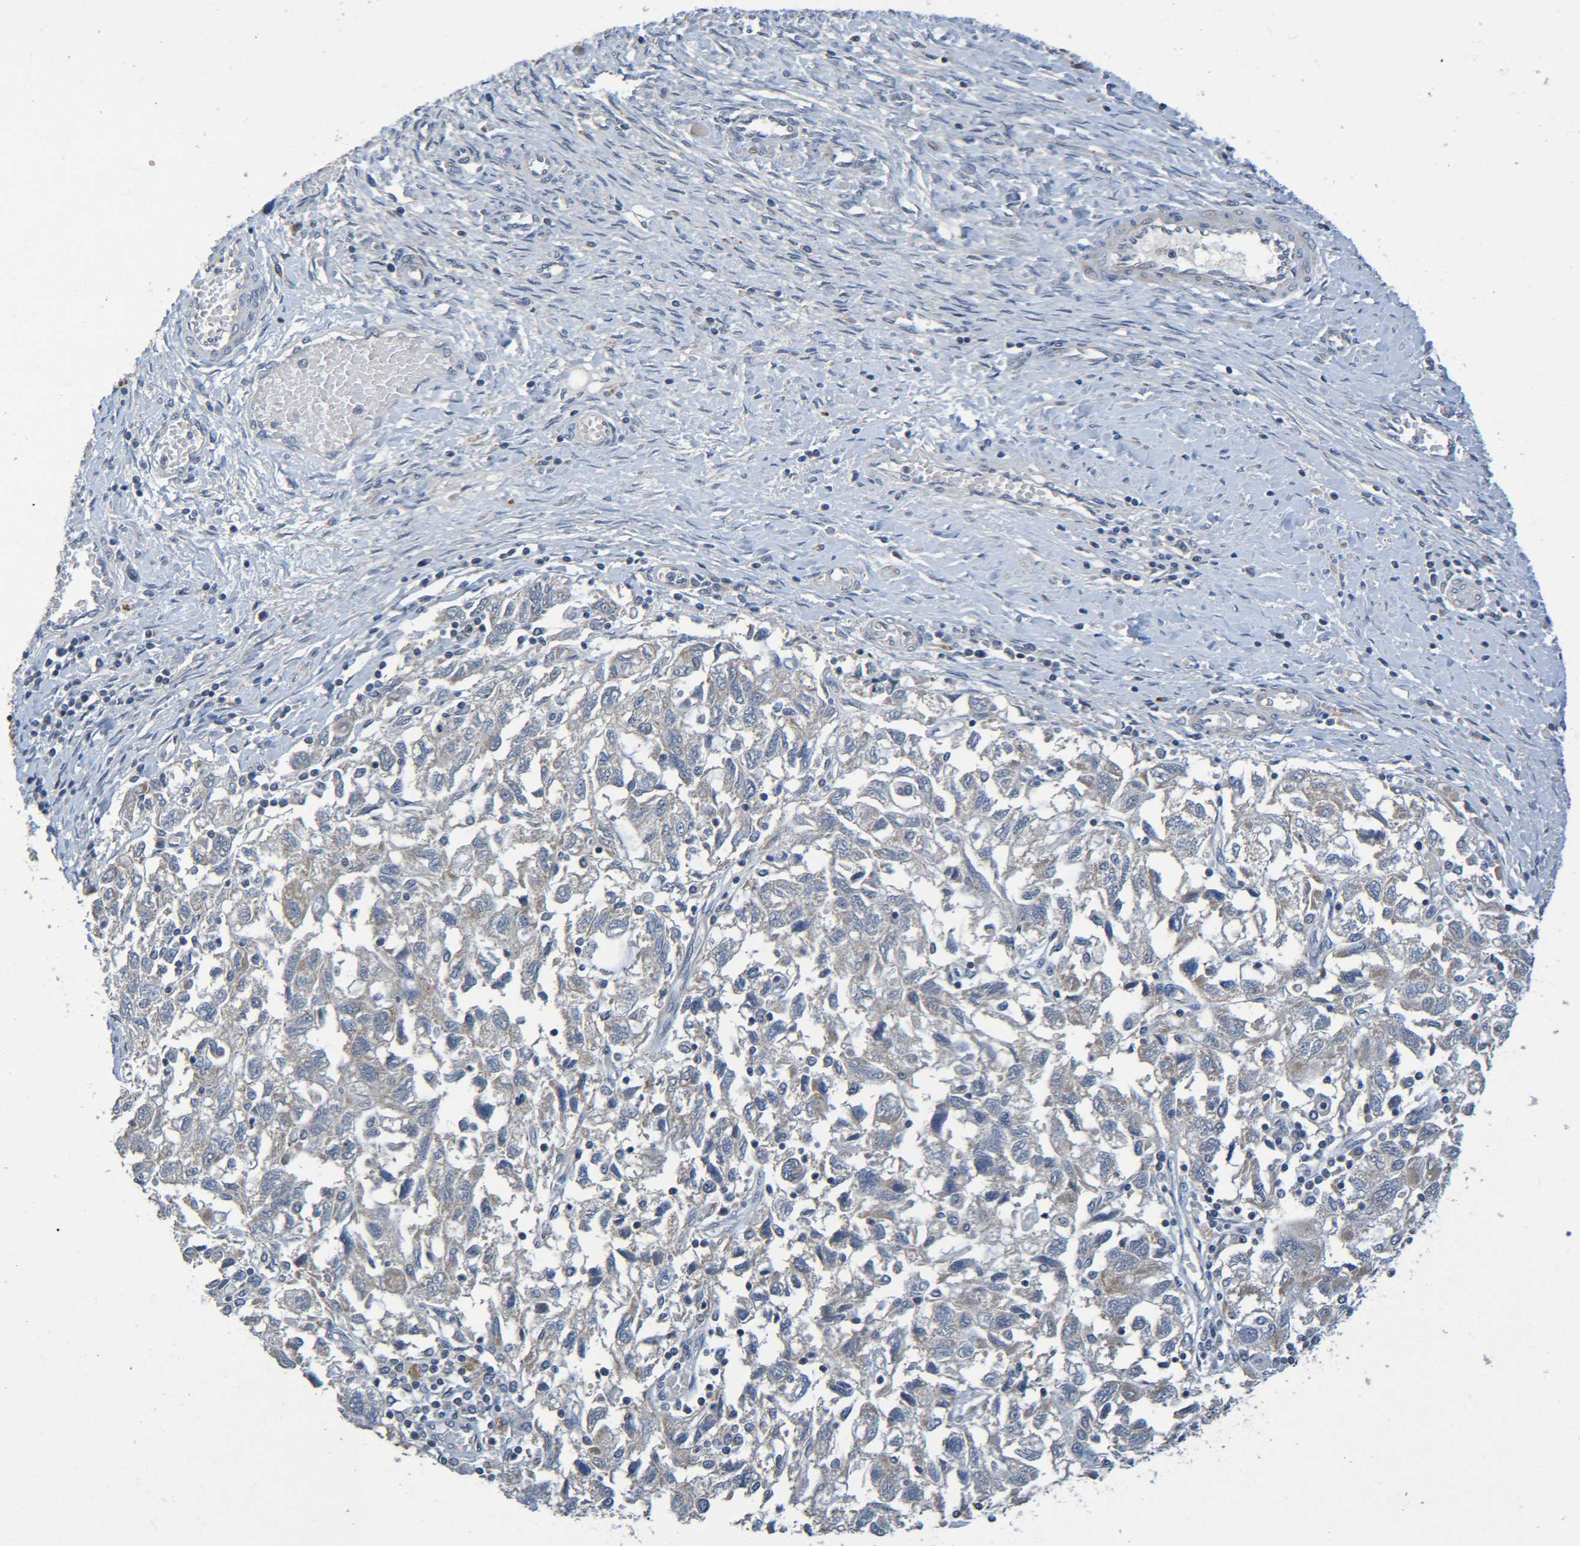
{"staining": {"intensity": "weak", "quantity": "<25%", "location": "cytoplasmic/membranous"}, "tissue": "ovarian cancer", "cell_type": "Tumor cells", "image_type": "cancer", "snomed": [{"axis": "morphology", "description": "Carcinoma, NOS"}, {"axis": "morphology", "description": "Cystadenocarcinoma, serous, NOS"}, {"axis": "topography", "description": "Ovary"}], "caption": "A photomicrograph of human ovarian cancer (serous cystadenocarcinoma) is negative for staining in tumor cells.", "gene": "CYP4F2", "patient": {"sex": "female", "age": 69}}